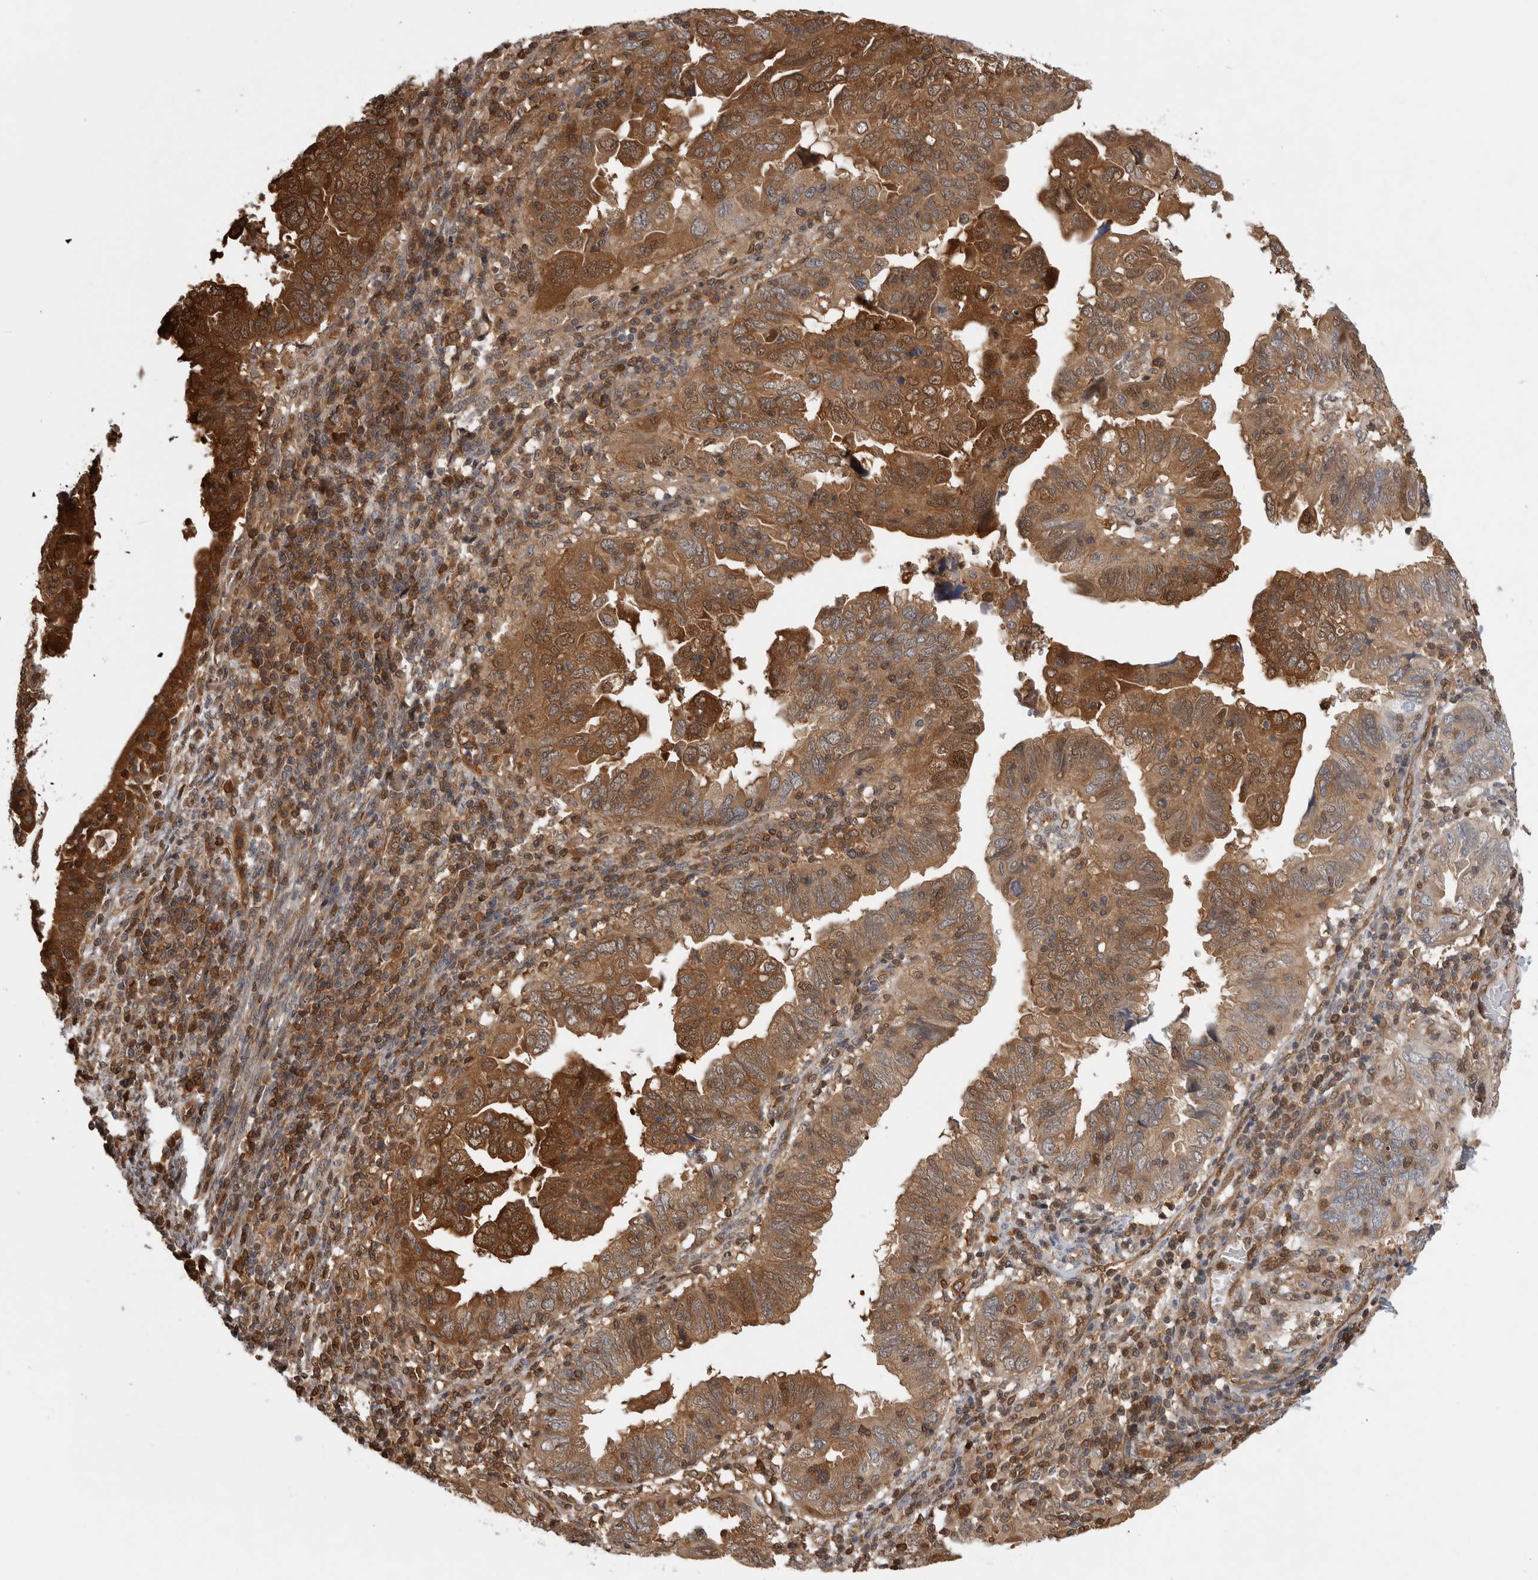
{"staining": {"intensity": "moderate", "quantity": ">75%", "location": "cytoplasmic/membranous"}, "tissue": "endometrial cancer", "cell_type": "Tumor cells", "image_type": "cancer", "snomed": [{"axis": "morphology", "description": "Adenocarcinoma, NOS"}, {"axis": "topography", "description": "Uterus"}], "caption": "Immunohistochemical staining of endometrial adenocarcinoma displays moderate cytoplasmic/membranous protein expression in about >75% of tumor cells. (DAB IHC, brown staining for protein, blue staining for nuclei).", "gene": "ASTN2", "patient": {"sex": "female", "age": 77}}